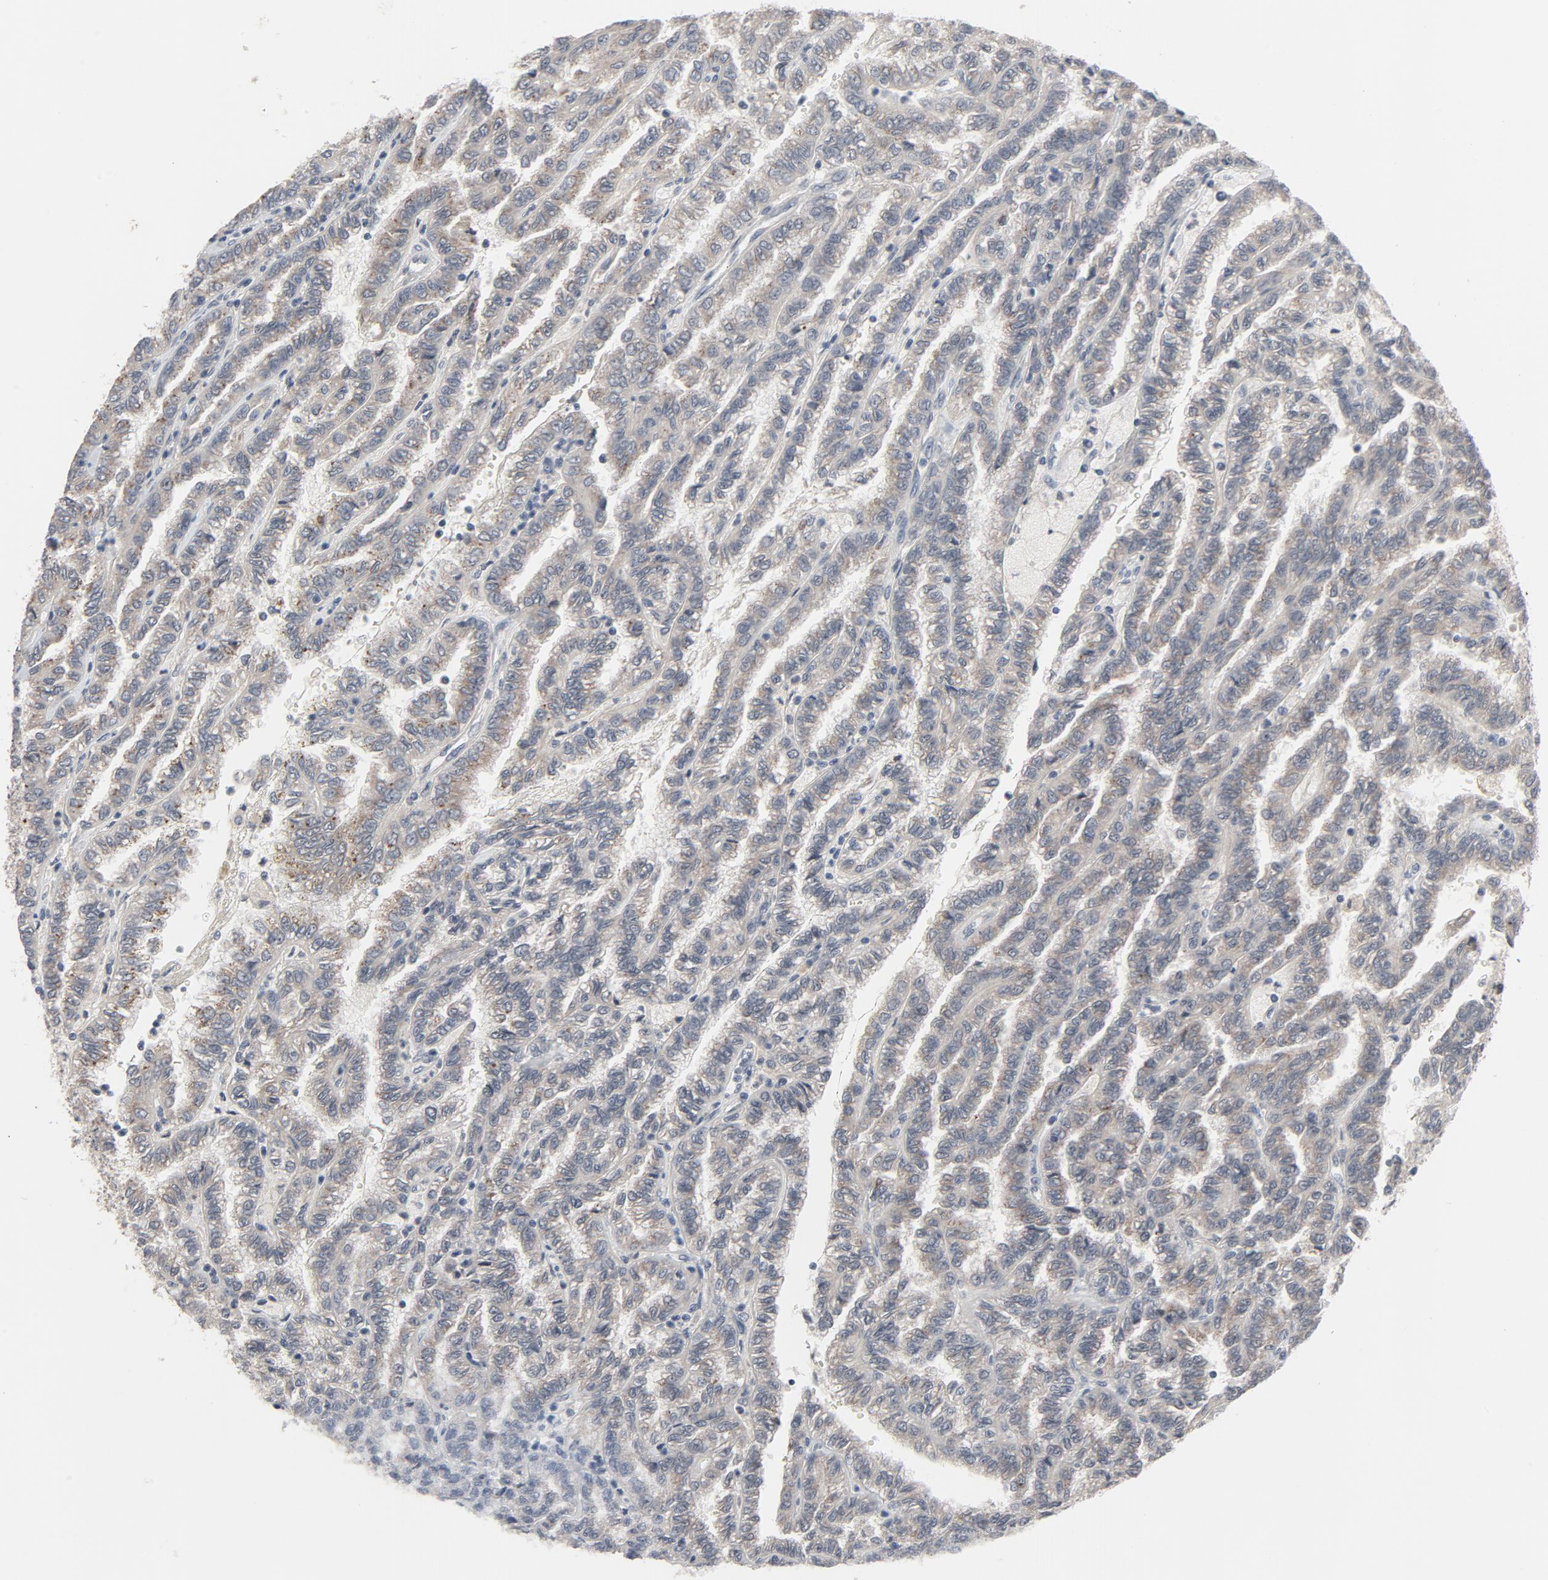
{"staining": {"intensity": "weak", "quantity": "25%-75%", "location": "cytoplasmic/membranous"}, "tissue": "renal cancer", "cell_type": "Tumor cells", "image_type": "cancer", "snomed": [{"axis": "morphology", "description": "Inflammation, NOS"}, {"axis": "morphology", "description": "Adenocarcinoma, NOS"}, {"axis": "topography", "description": "Kidney"}], "caption": "Immunohistochemistry (IHC) photomicrograph of renal cancer (adenocarcinoma) stained for a protein (brown), which reveals low levels of weak cytoplasmic/membranous positivity in about 25%-75% of tumor cells.", "gene": "MT3", "patient": {"sex": "male", "age": 68}}